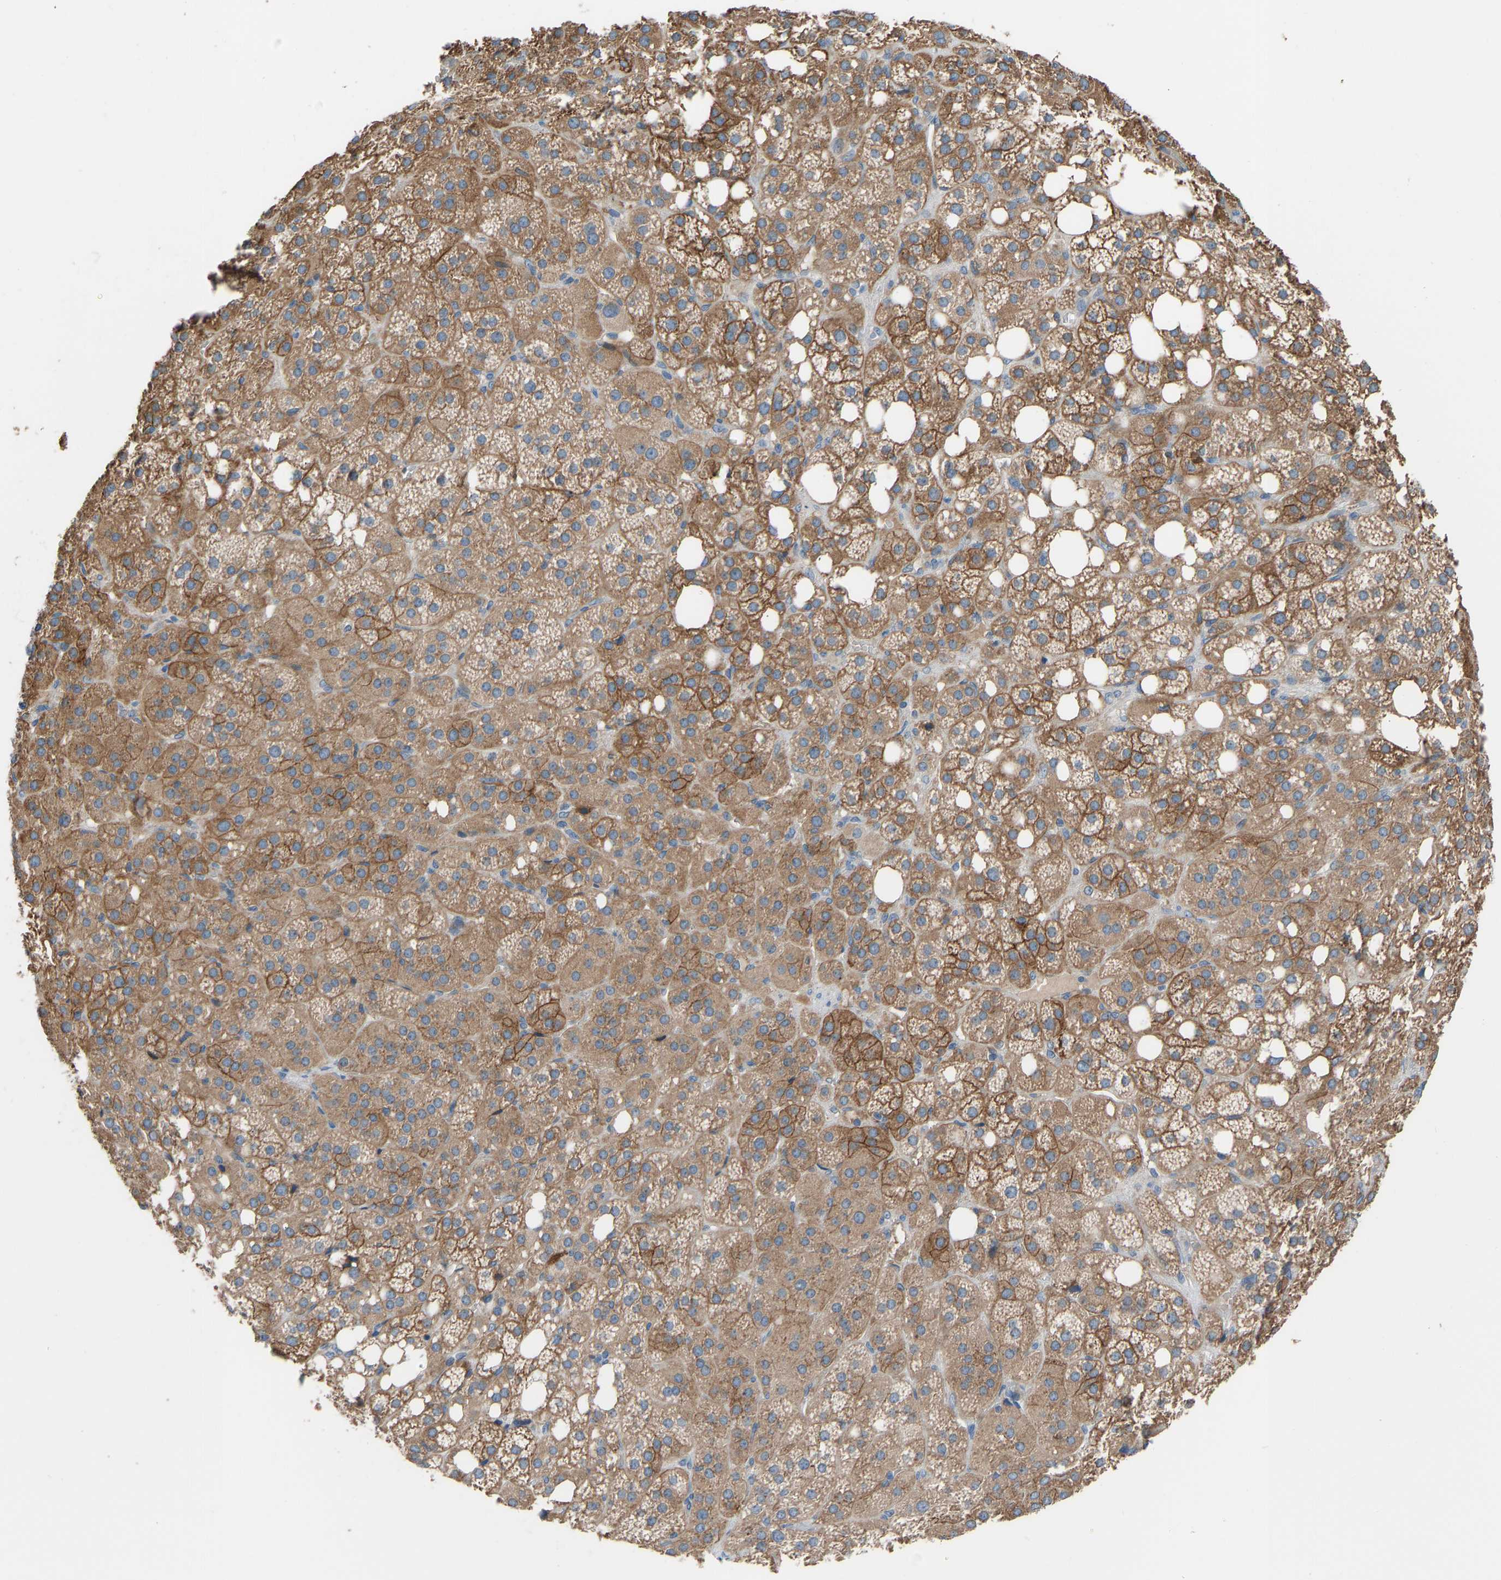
{"staining": {"intensity": "moderate", "quantity": ">75%", "location": "cytoplasmic/membranous"}, "tissue": "adrenal gland", "cell_type": "Glandular cells", "image_type": "normal", "snomed": [{"axis": "morphology", "description": "Normal tissue, NOS"}, {"axis": "topography", "description": "Adrenal gland"}], "caption": "This micrograph reveals normal adrenal gland stained with IHC to label a protein in brown. The cytoplasmic/membranous of glandular cells show moderate positivity for the protein. Nuclei are counter-stained blue.", "gene": "TGFBR3", "patient": {"sex": "female", "age": 59}}